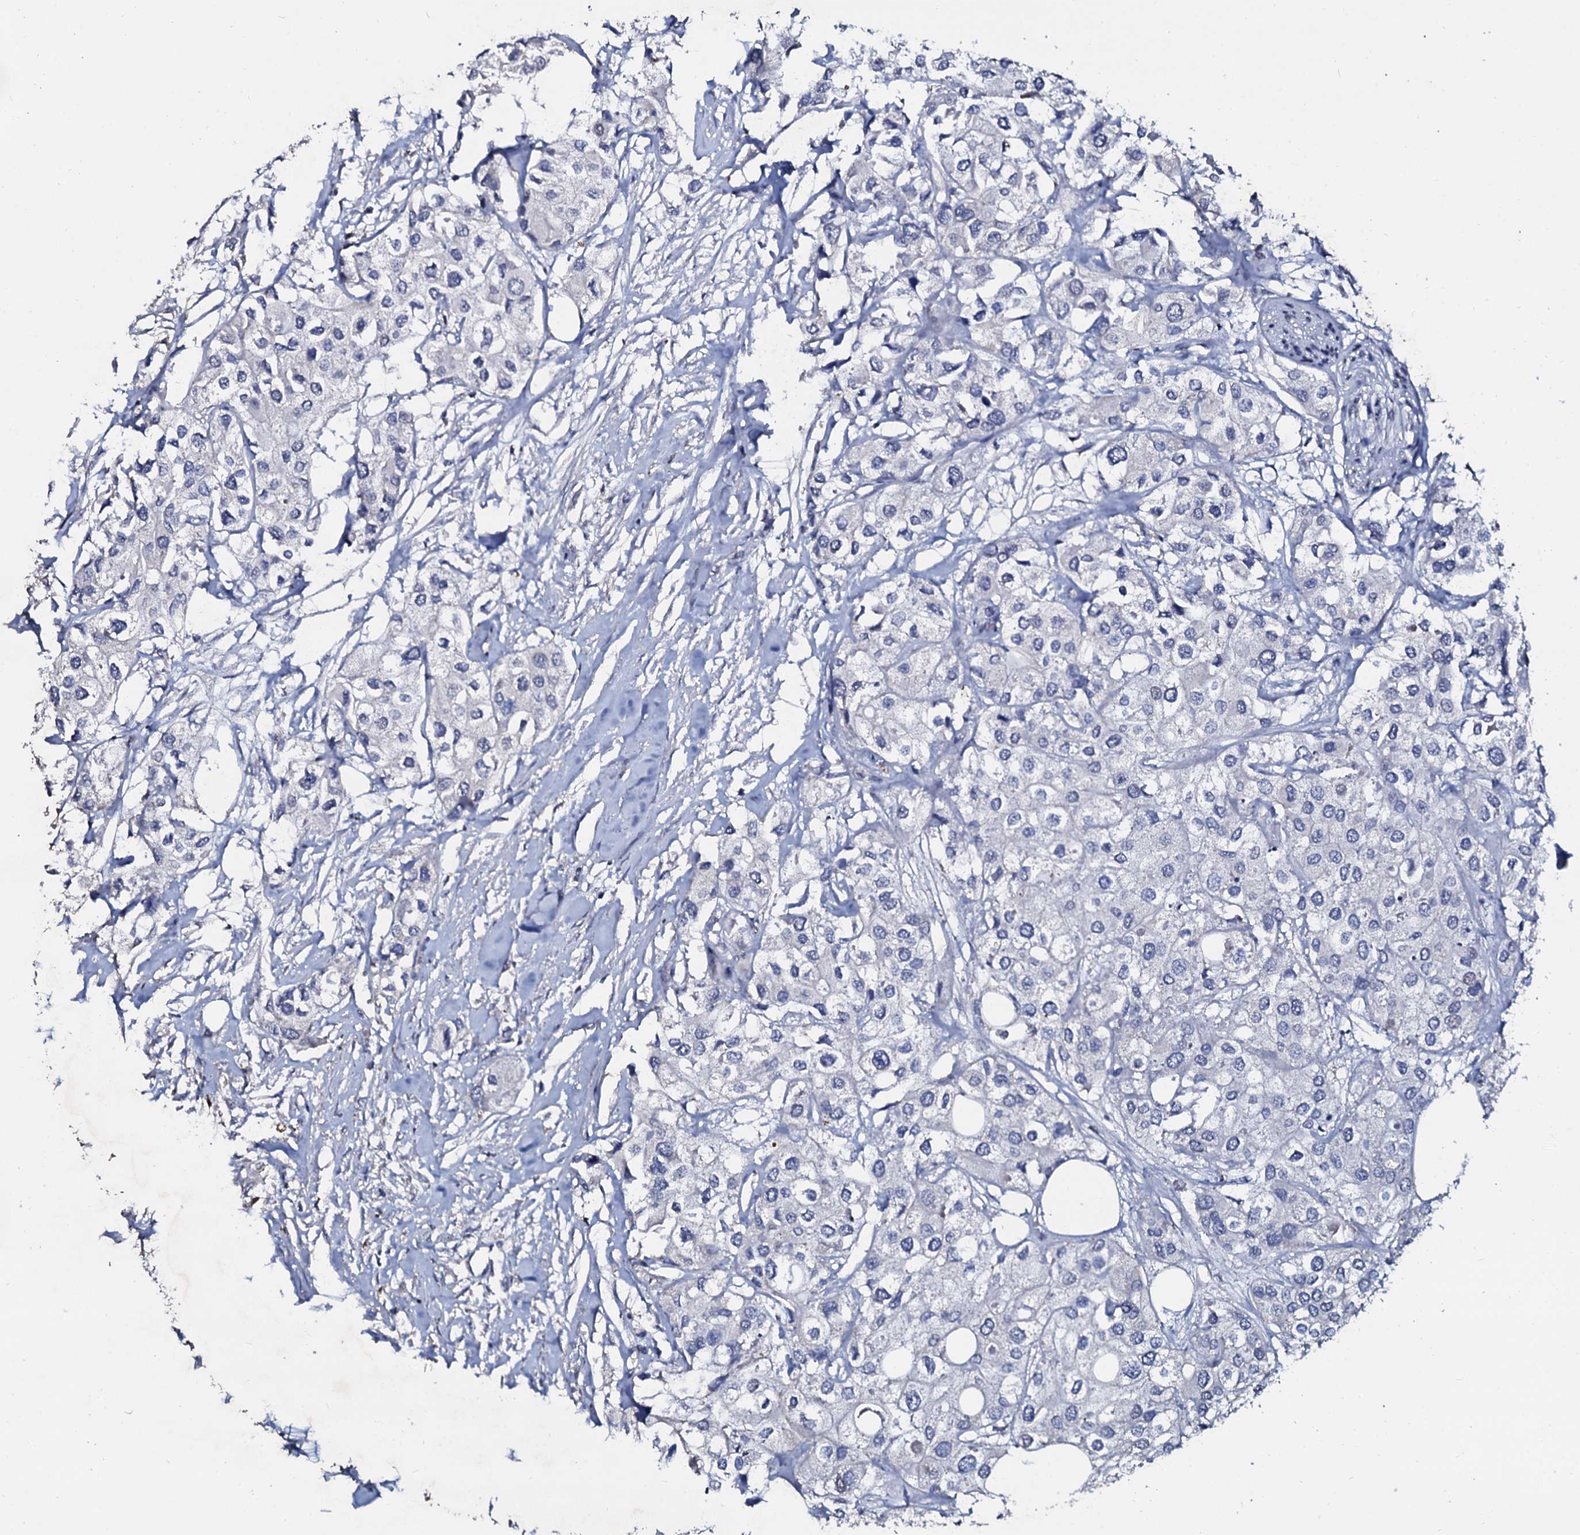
{"staining": {"intensity": "negative", "quantity": "none", "location": "none"}, "tissue": "urothelial cancer", "cell_type": "Tumor cells", "image_type": "cancer", "snomed": [{"axis": "morphology", "description": "Urothelial carcinoma, High grade"}, {"axis": "topography", "description": "Urinary bladder"}], "caption": "Immunohistochemistry histopathology image of neoplastic tissue: human urothelial cancer stained with DAB exhibits no significant protein positivity in tumor cells. Nuclei are stained in blue.", "gene": "SLC37A4", "patient": {"sex": "male", "age": 64}}